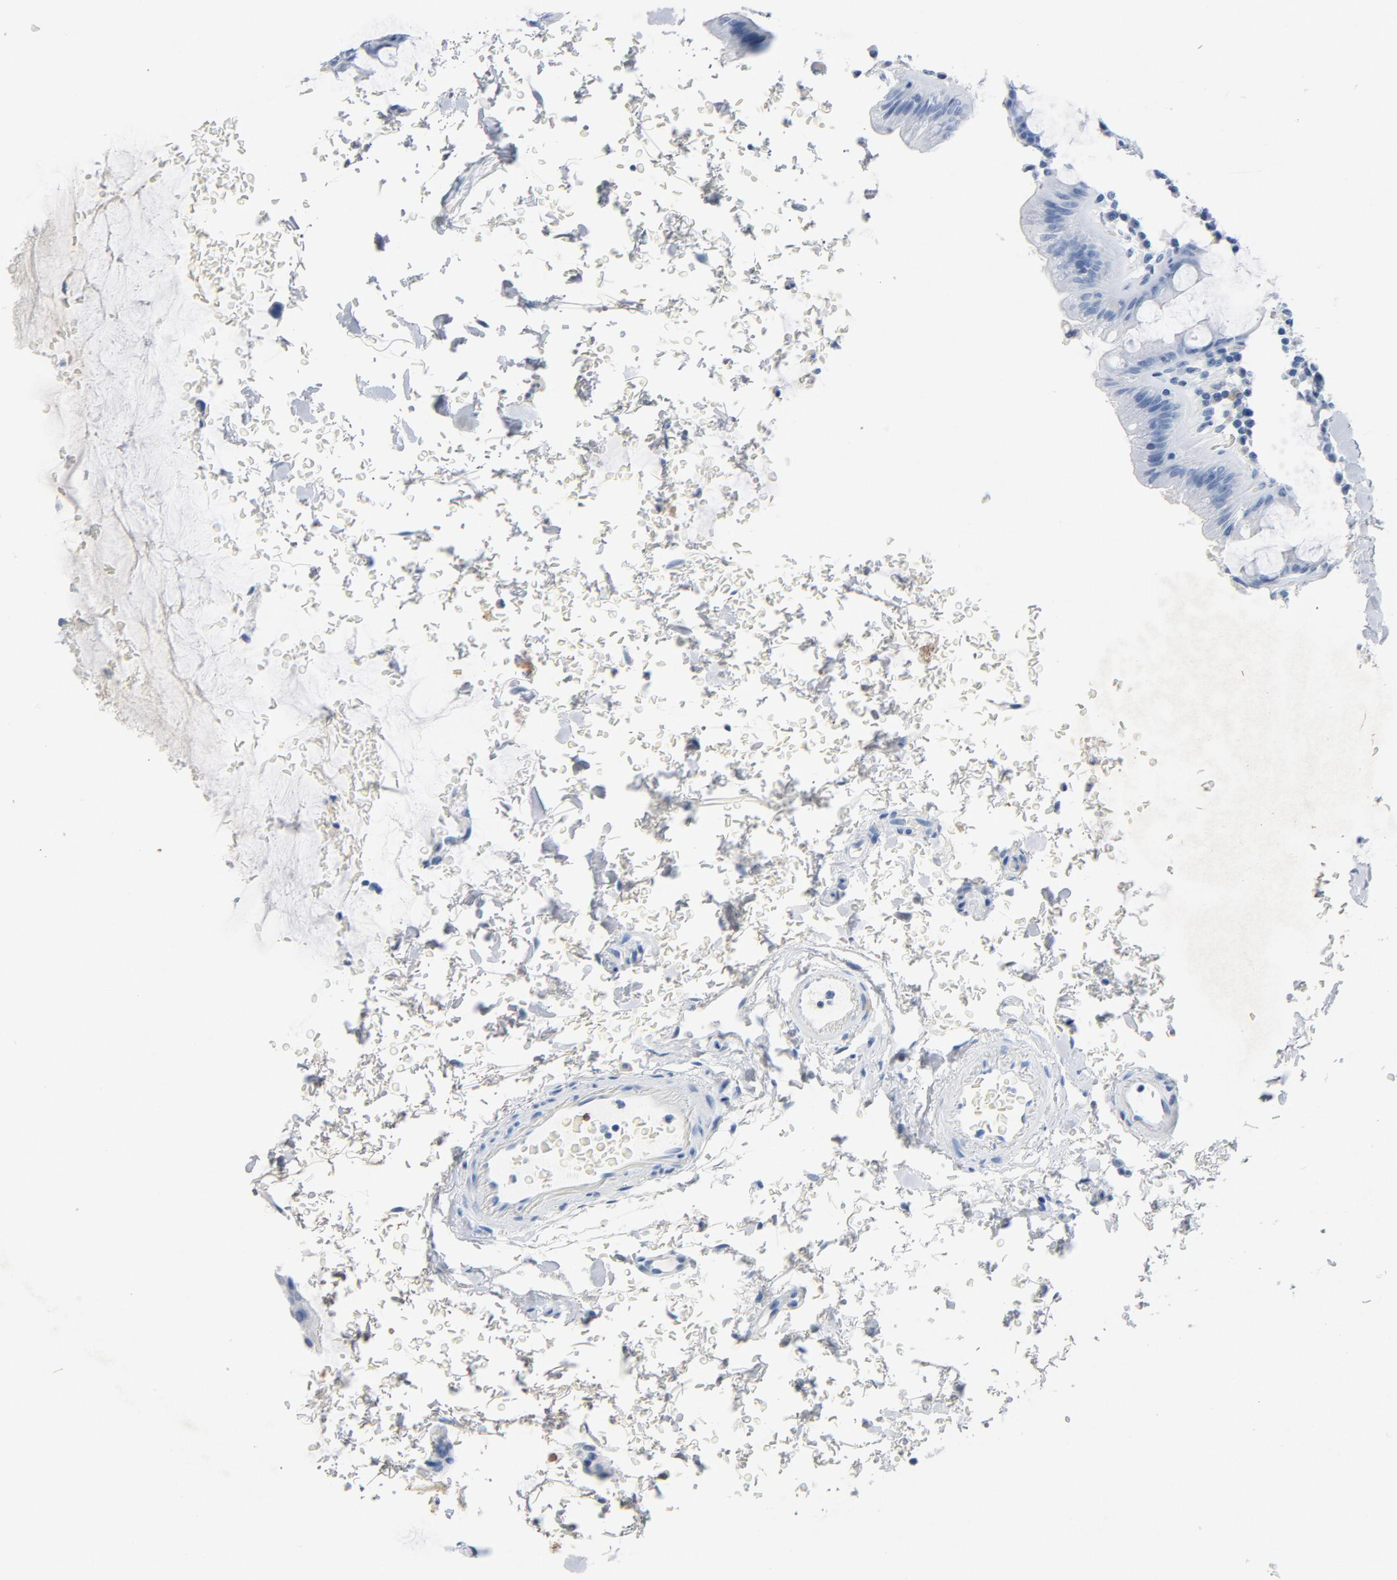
{"staining": {"intensity": "negative", "quantity": "none", "location": "none"}, "tissue": "rectum", "cell_type": "Glandular cells", "image_type": "normal", "snomed": [{"axis": "morphology", "description": "Normal tissue, NOS"}, {"axis": "topography", "description": "Rectum"}], "caption": "Micrograph shows no significant protein expression in glandular cells of benign rectum. Nuclei are stained in blue.", "gene": "PTPRB", "patient": {"sex": "male", "age": 92}}